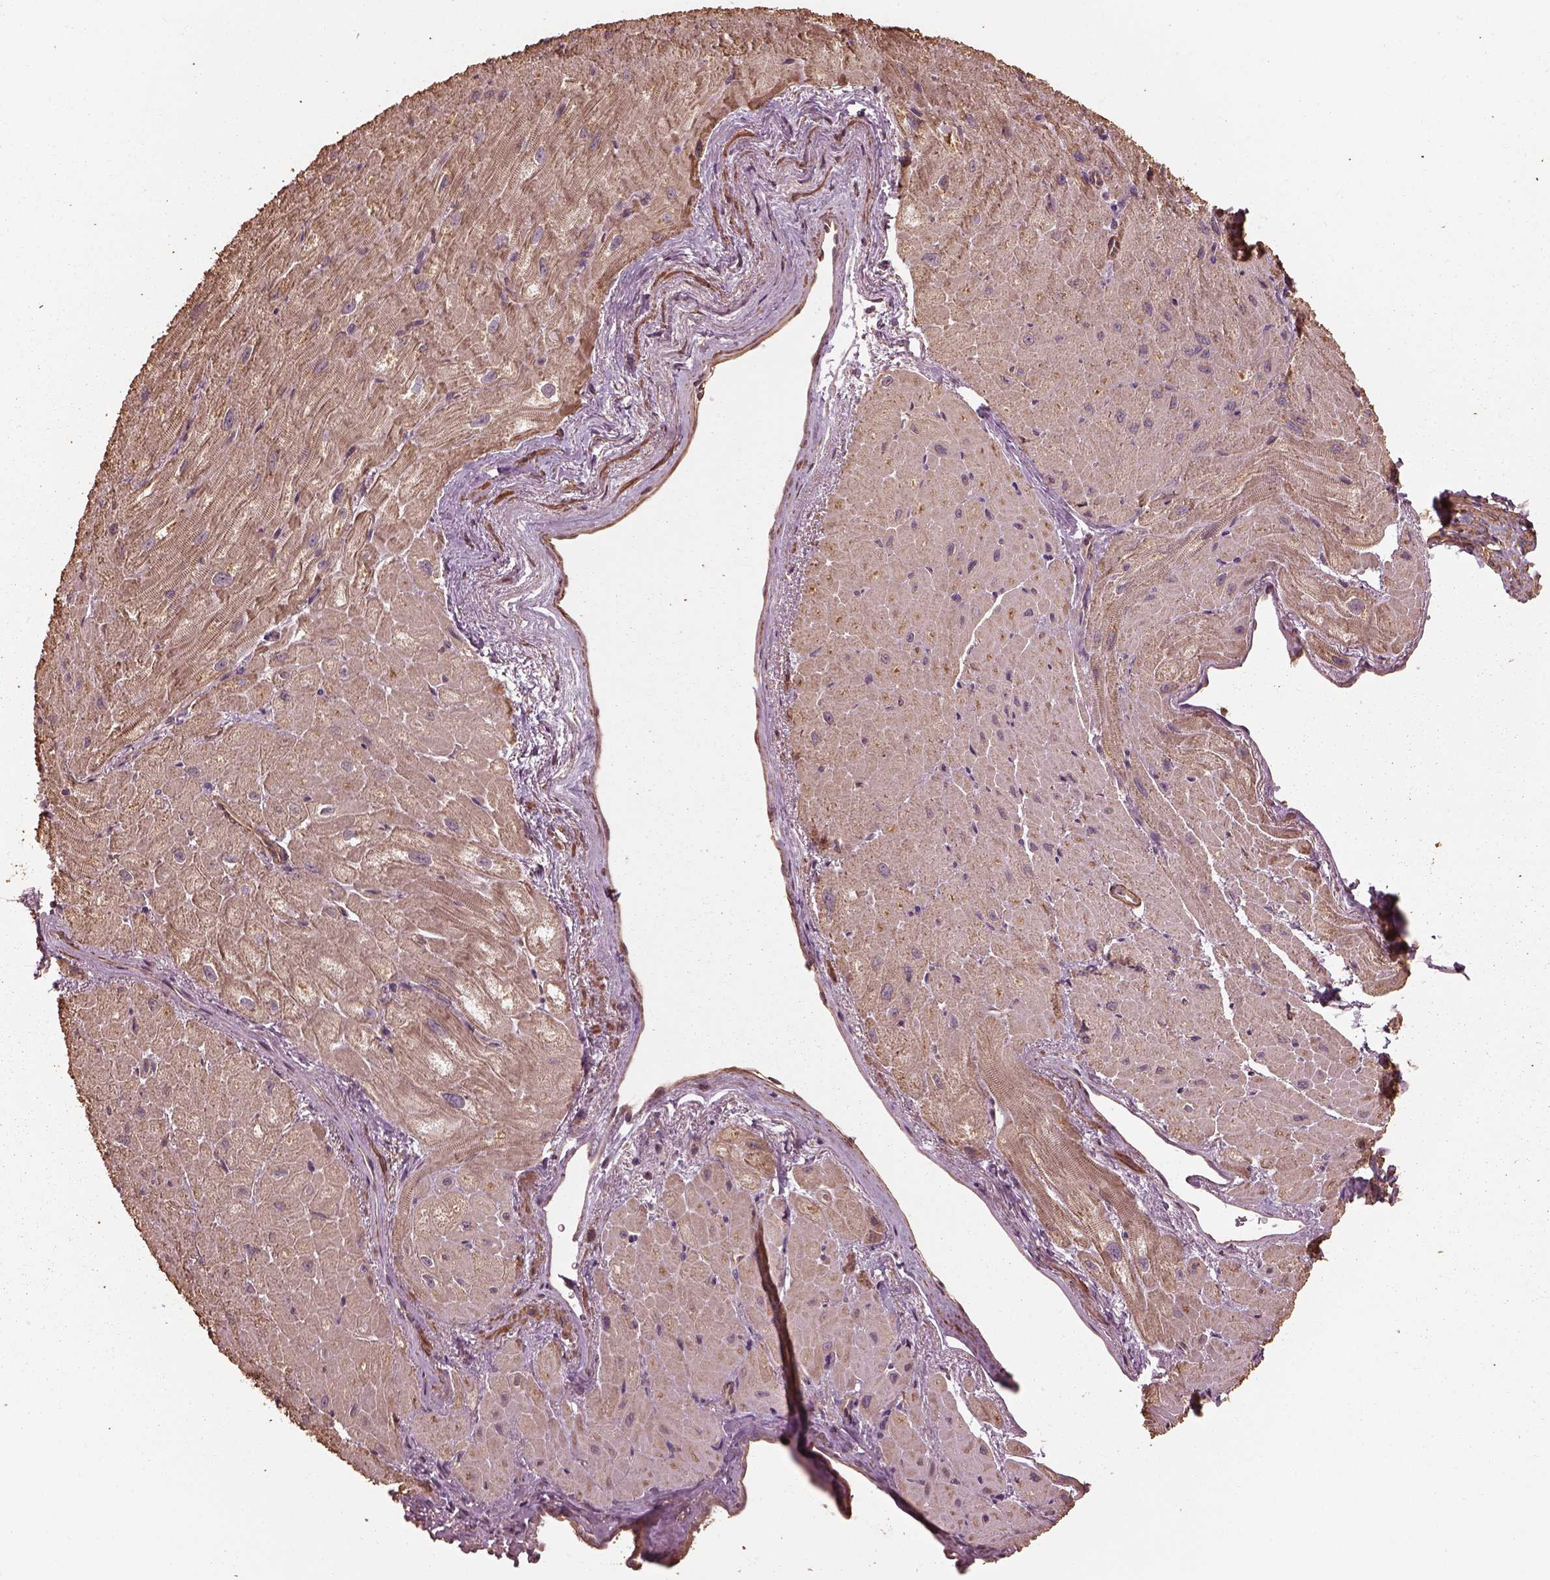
{"staining": {"intensity": "moderate", "quantity": "25%-75%", "location": "cytoplasmic/membranous"}, "tissue": "heart muscle", "cell_type": "Cardiomyocytes", "image_type": "normal", "snomed": [{"axis": "morphology", "description": "Normal tissue, NOS"}, {"axis": "topography", "description": "Heart"}], "caption": "This micrograph demonstrates unremarkable heart muscle stained with immunohistochemistry (IHC) to label a protein in brown. The cytoplasmic/membranous of cardiomyocytes show moderate positivity for the protein. Nuclei are counter-stained blue.", "gene": "METTL4", "patient": {"sex": "male", "age": 62}}